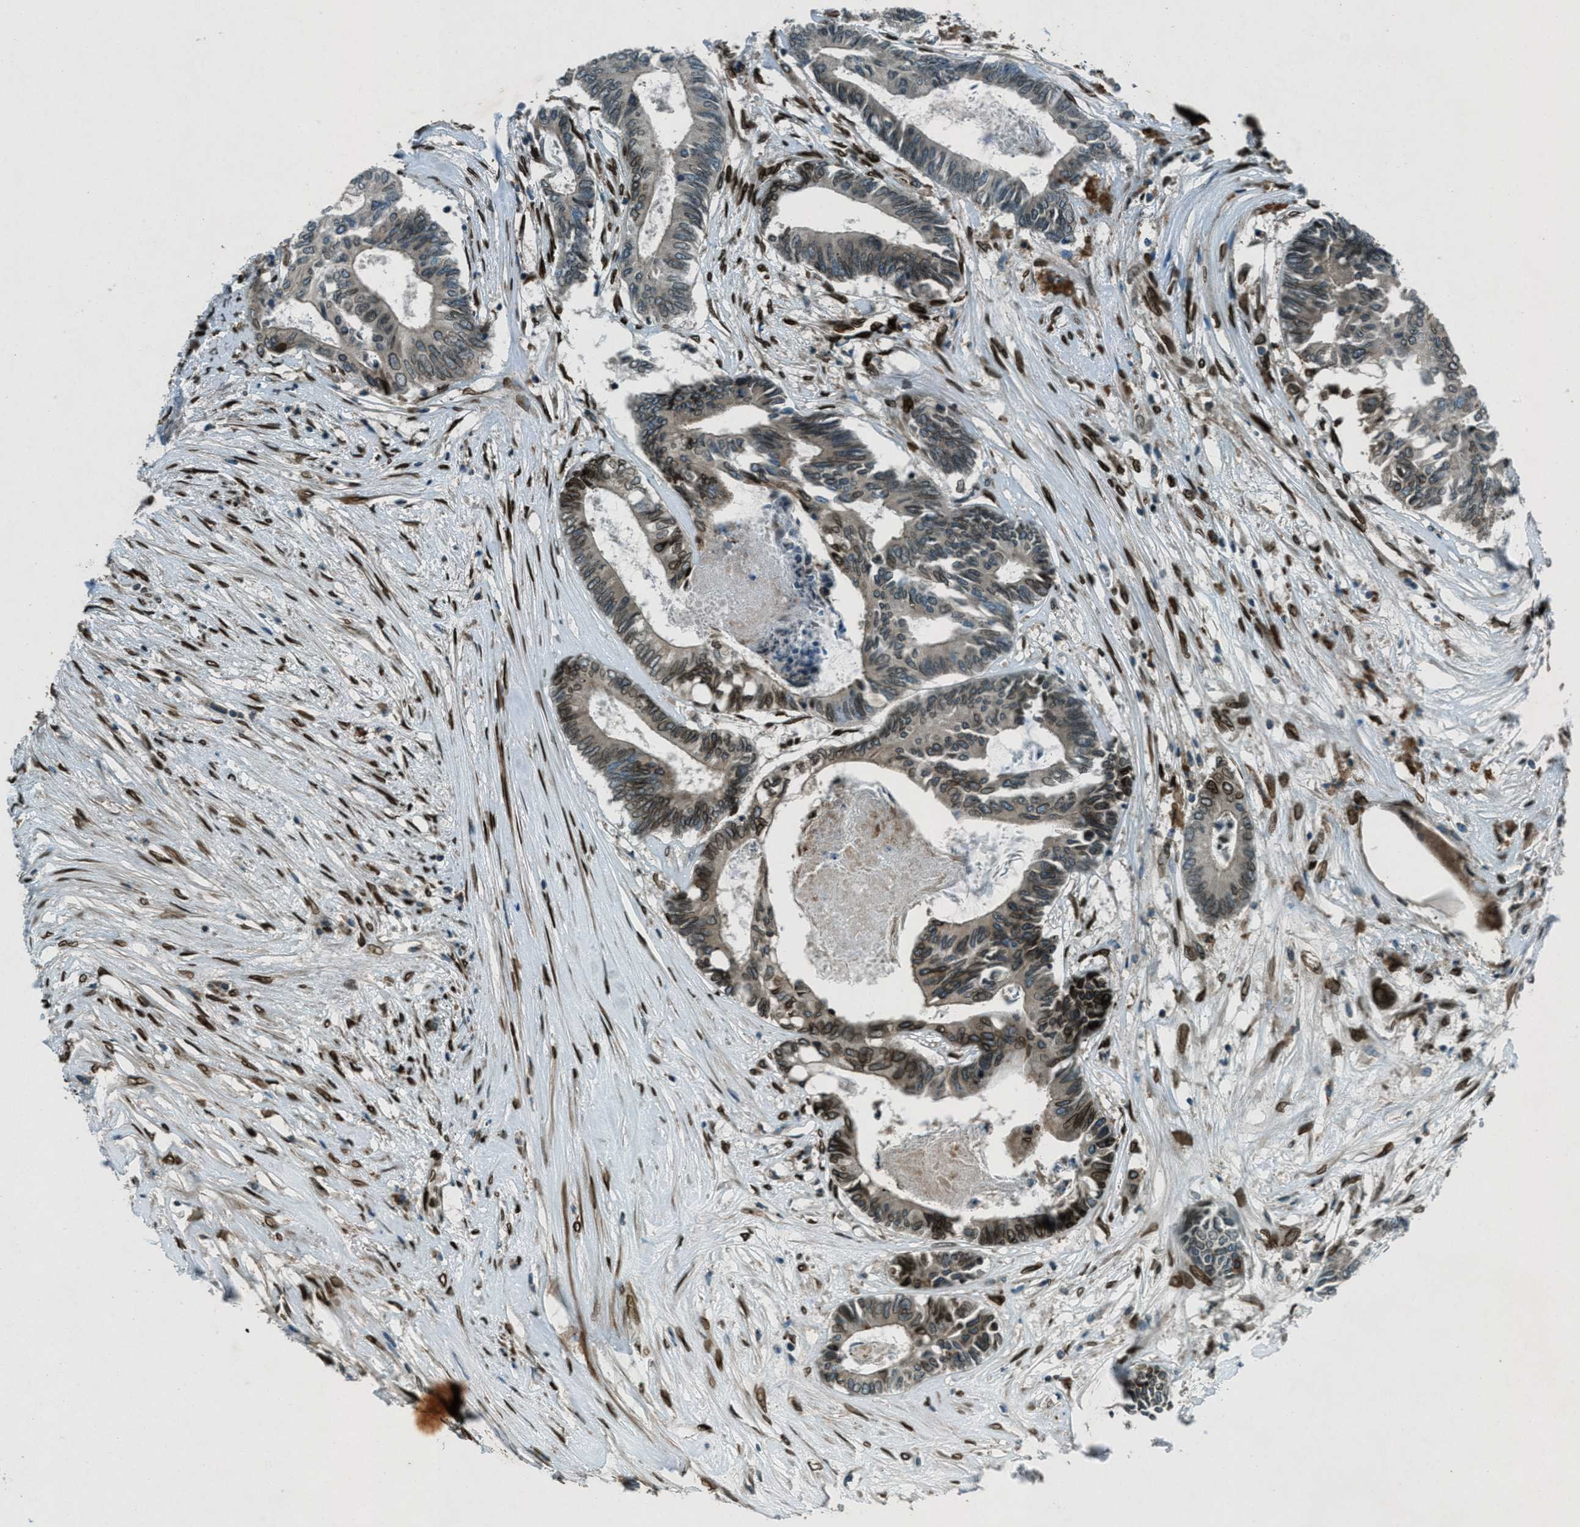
{"staining": {"intensity": "strong", "quantity": "25%-75%", "location": "cytoplasmic/membranous,nuclear"}, "tissue": "colorectal cancer", "cell_type": "Tumor cells", "image_type": "cancer", "snomed": [{"axis": "morphology", "description": "Adenocarcinoma, NOS"}, {"axis": "topography", "description": "Rectum"}], "caption": "A photomicrograph of human colorectal cancer stained for a protein displays strong cytoplasmic/membranous and nuclear brown staining in tumor cells.", "gene": "LEMD2", "patient": {"sex": "male", "age": 63}}